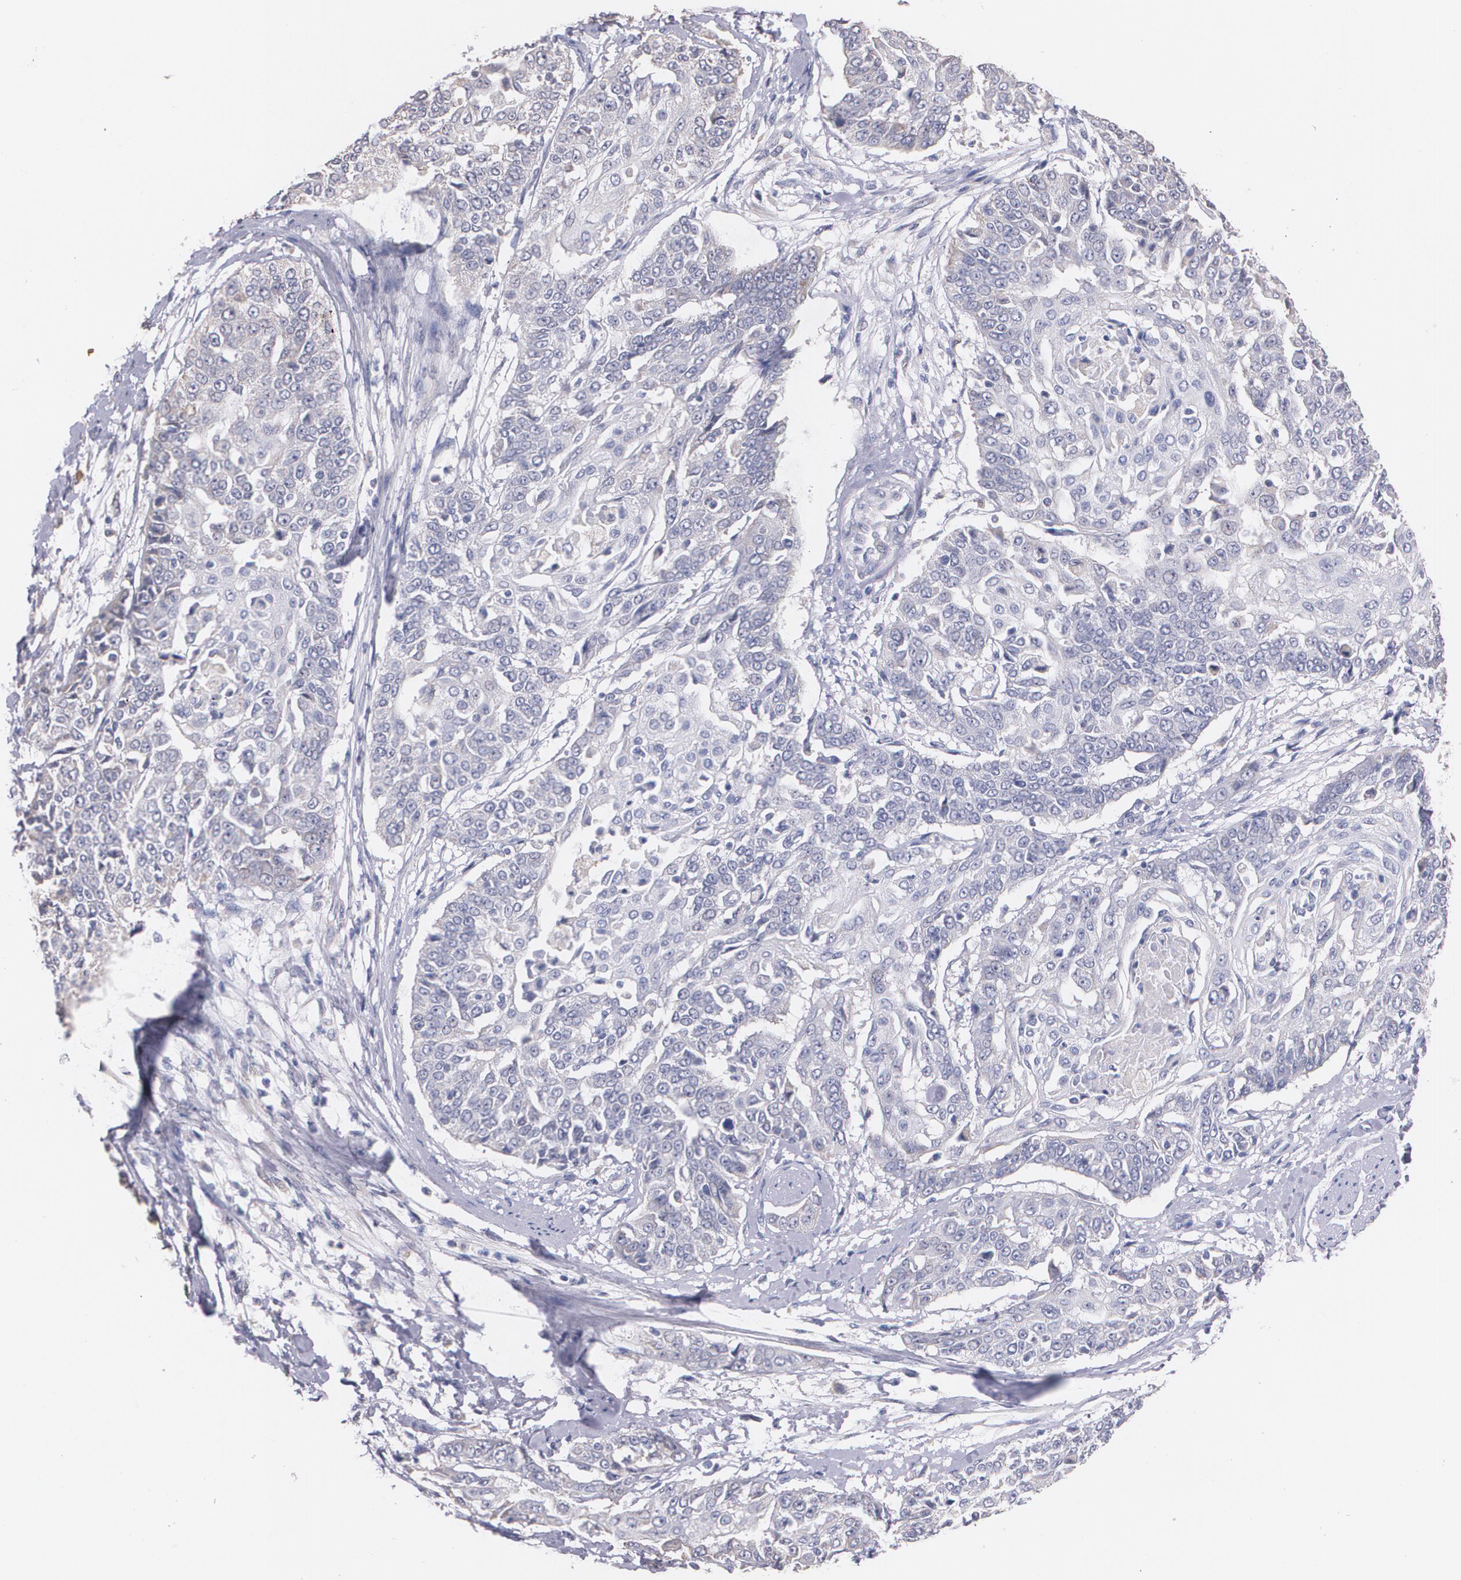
{"staining": {"intensity": "weak", "quantity": "<25%", "location": "cytoplasmic/membranous"}, "tissue": "cervical cancer", "cell_type": "Tumor cells", "image_type": "cancer", "snomed": [{"axis": "morphology", "description": "Squamous cell carcinoma, NOS"}, {"axis": "topography", "description": "Cervix"}], "caption": "A photomicrograph of squamous cell carcinoma (cervical) stained for a protein displays no brown staining in tumor cells.", "gene": "AMBP", "patient": {"sex": "female", "age": 64}}